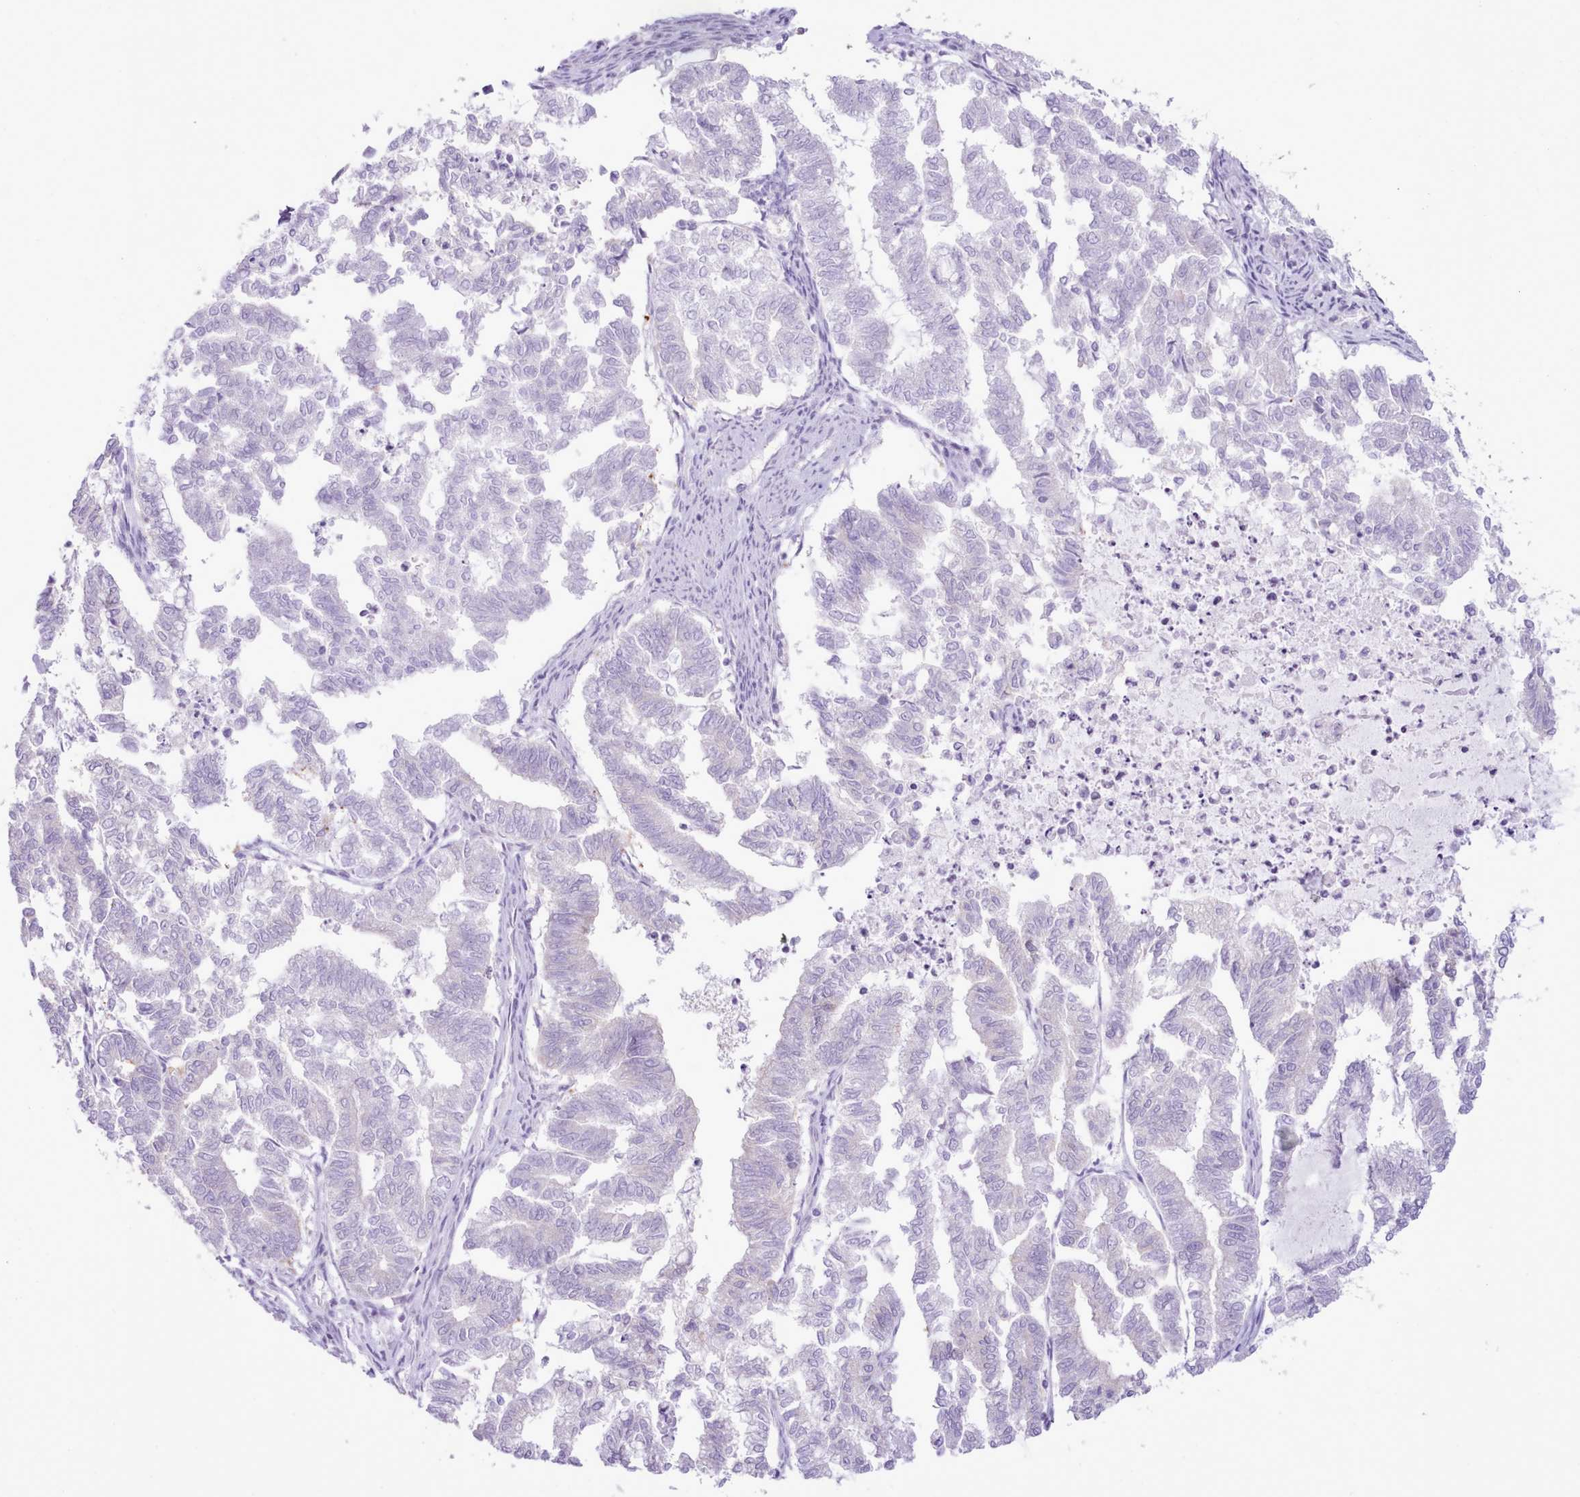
{"staining": {"intensity": "negative", "quantity": "none", "location": "none"}, "tissue": "endometrial cancer", "cell_type": "Tumor cells", "image_type": "cancer", "snomed": [{"axis": "morphology", "description": "Adenocarcinoma, NOS"}, {"axis": "topography", "description": "Endometrium"}], "caption": "This is an immunohistochemistry (IHC) histopathology image of human endometrial adenocarcinoma. There is no staining in tumor cells.", "gene": "MDFI", "patient": {"sex": "female", "age": 79}}